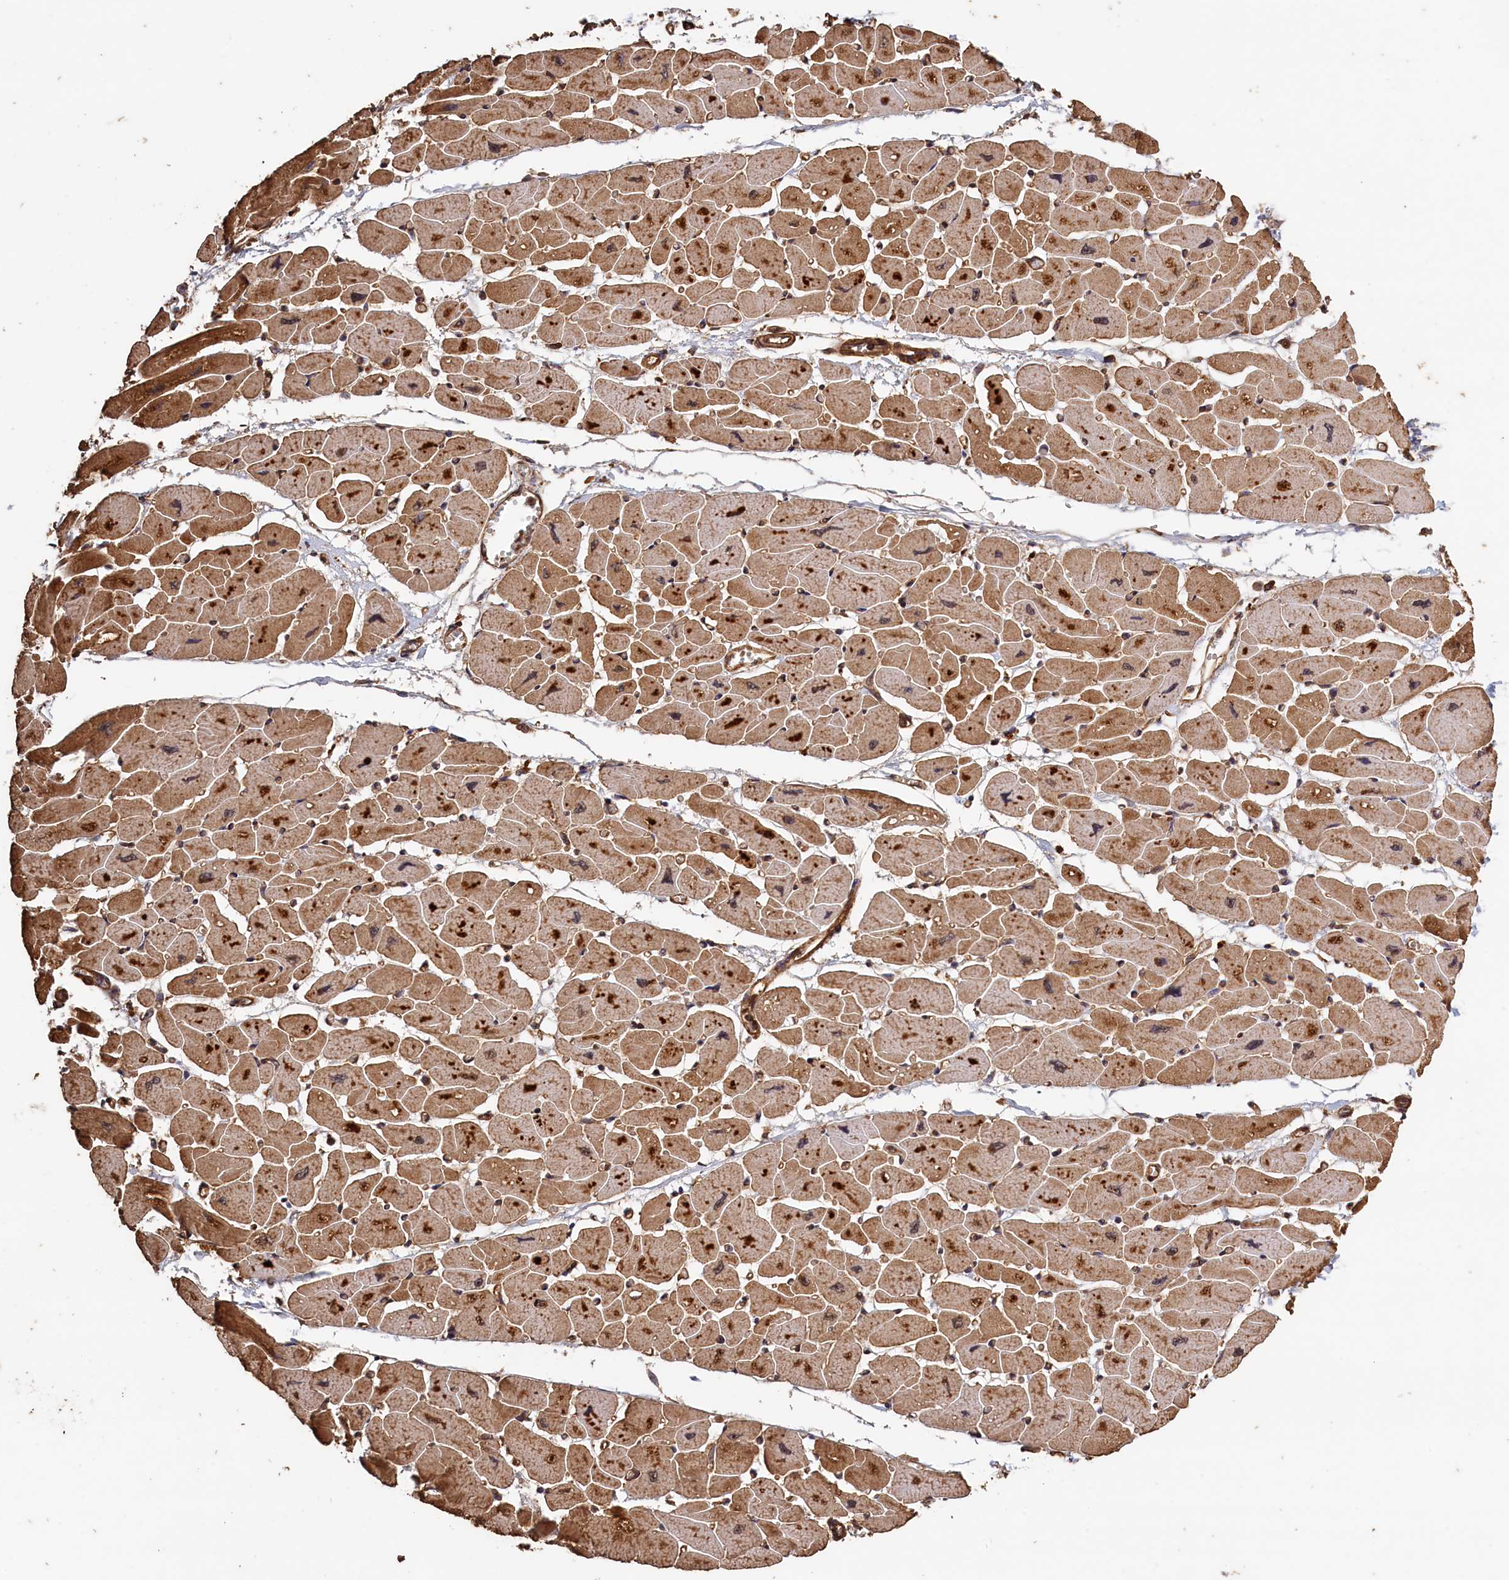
{"staining": {"intensity": "strong", "quantity": ">75%", "location": "cytoplasmic/membranous"}, "tissue": "heart muscle", "cell_type": "Cardiomyocytes", "image_type": "normal", "snomed": [{"axis": "morphology", "description": "Normal tissue, NOS"}, {"axis": "topography", "description": "Heart"}], "caption": "Brown immunohistochemical staining in normal heart muscle shows strong cytoplasmic/membranous expression in about >75% of cardiomyocytes.", "gene": "SNX33", "patient": {"sex": "female", "age": 54}}